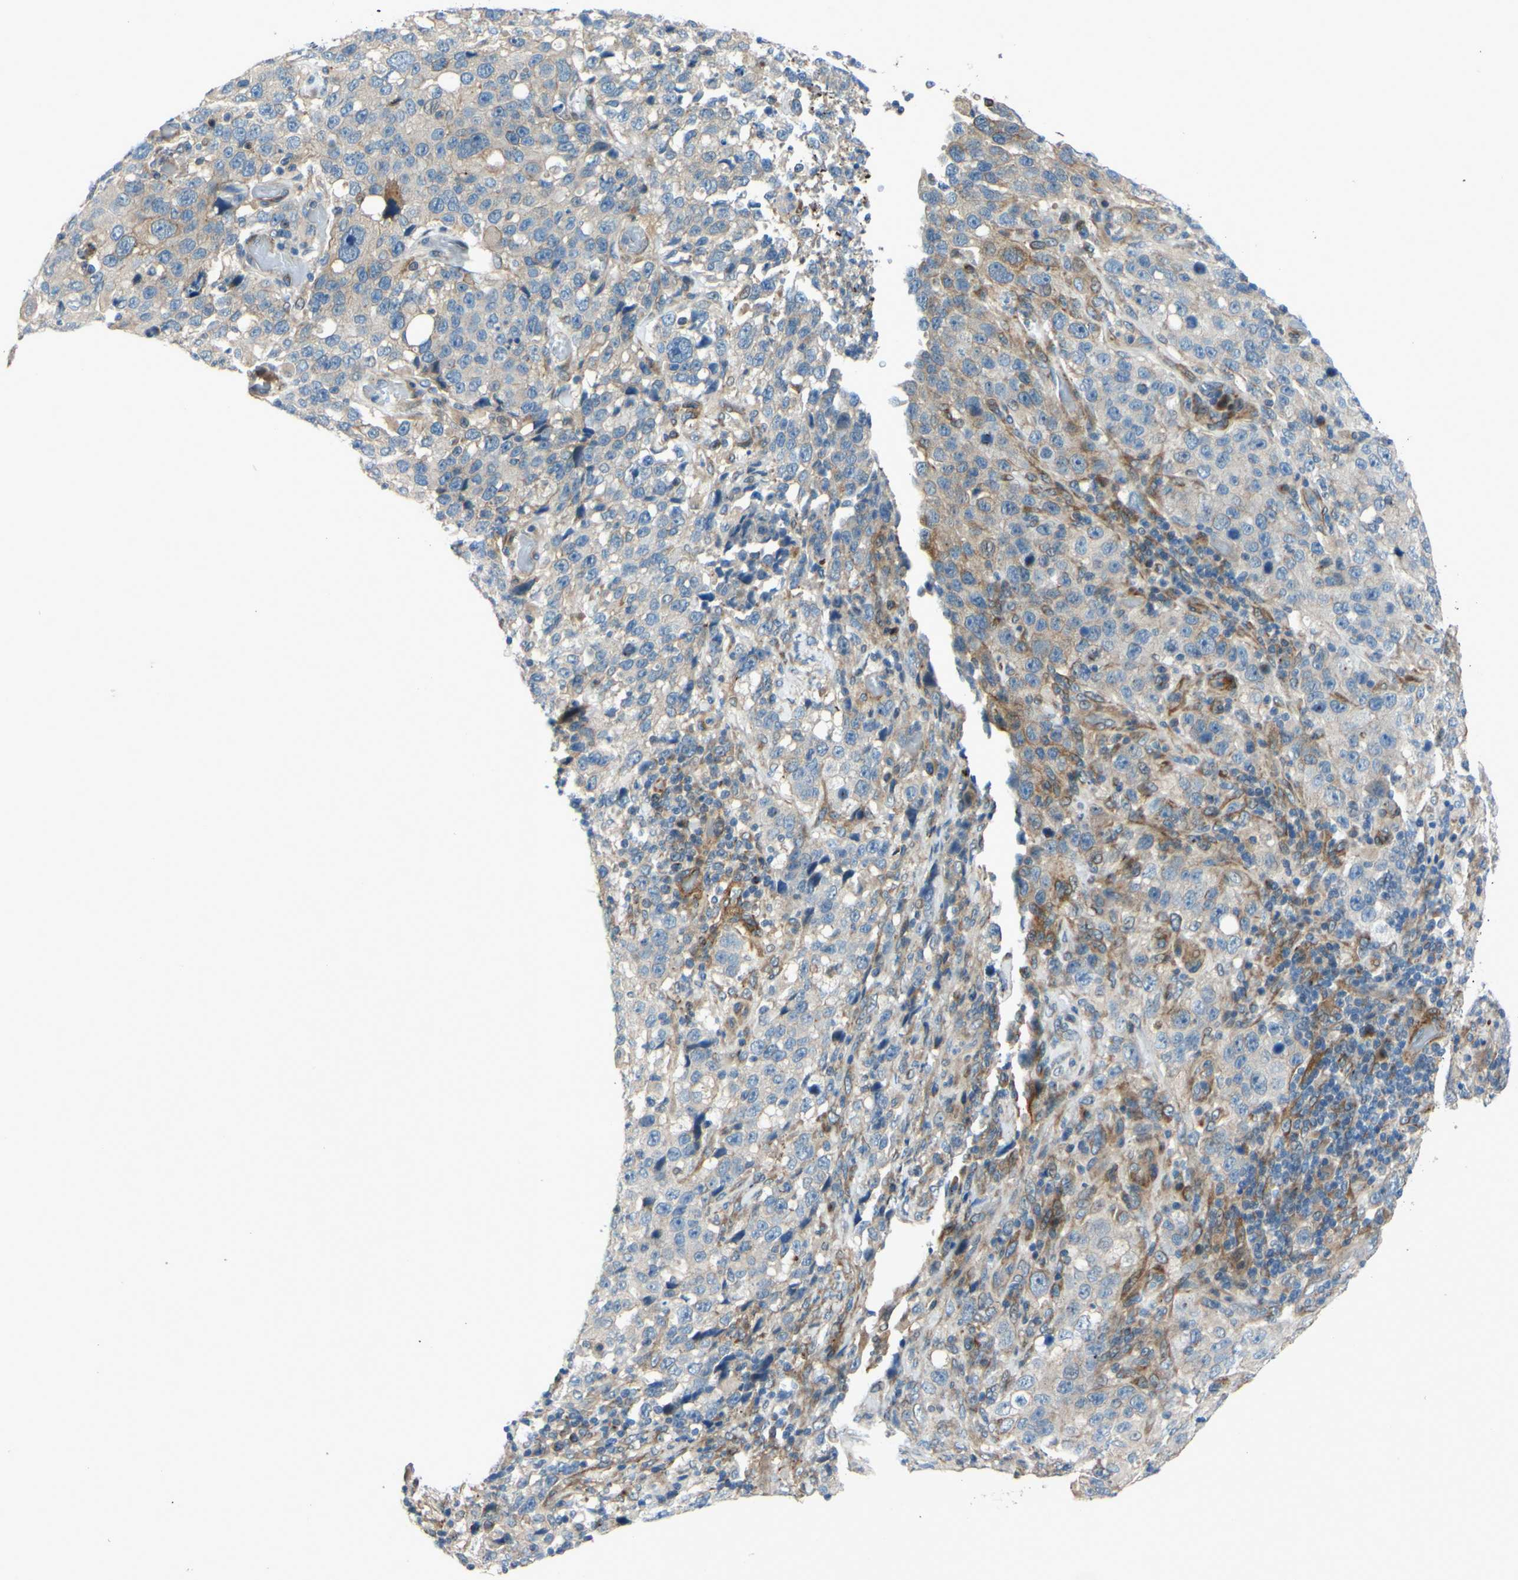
{"staining": {"intensity": "weak", "quantity": "25%-75%", "location": "cytoplasmic/membranous"}, "tissue": "stomach cancer", "cell_type": "Tumor cells", "image_type": "cancer", "snomed": [{"axis": "morphology", "description": "Normal tissue, NOS"}, {"axis": "morphology", "description": "Adenocarcinoma, NOS"}, {"axis": "topography", "description": "Stomach"}], "caption": "A brown stain shows weak cytoplasmic/membranous positivity of a protein in human stomach cancer tumor cells.", "gene": "ARHGAP1", "patient": {"sex": "male", "age": 48}}